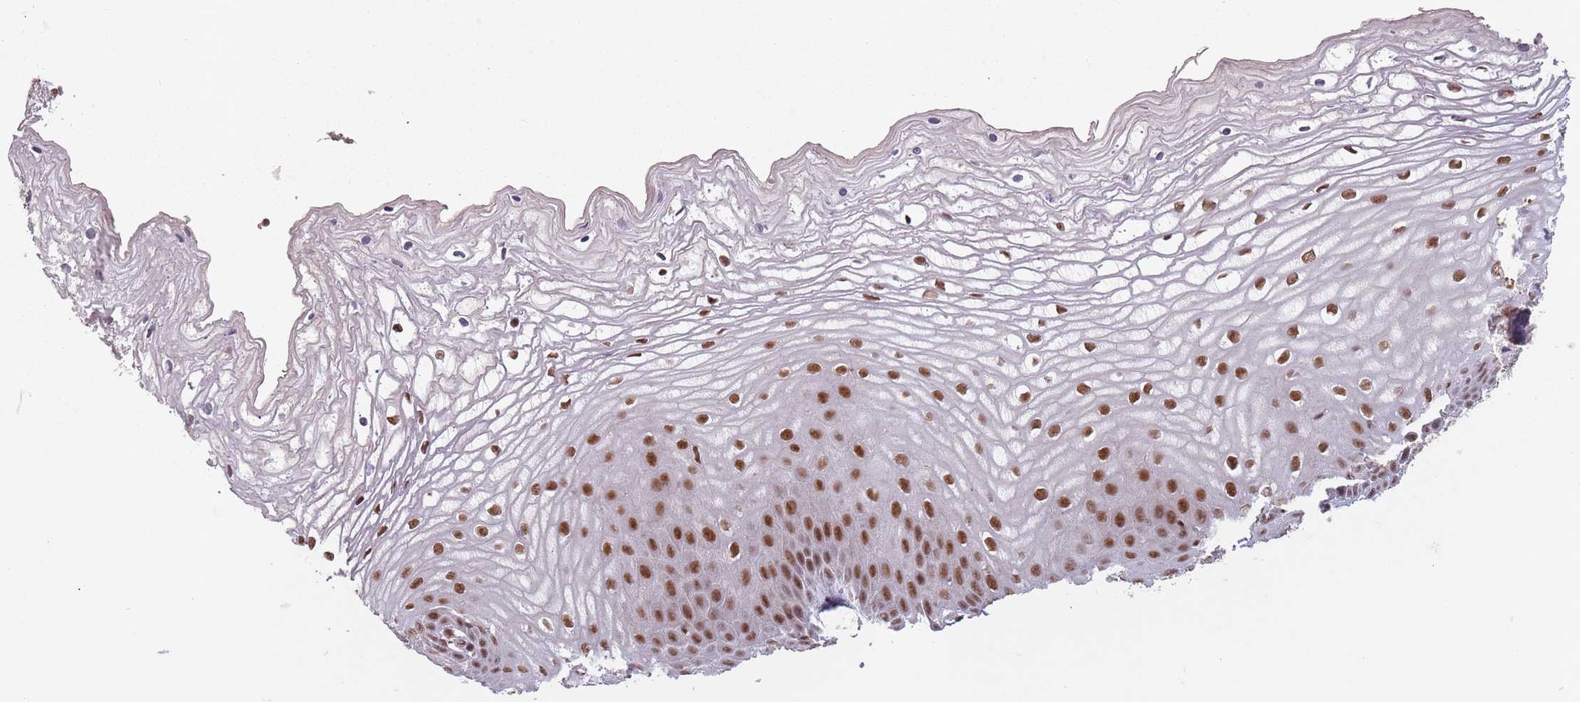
{"staining": {"intensity": "strong", "quantity": ">75%", "location": "nuclear"}, "tissue": "vagina", "cell_type": "Squamous epithelial cells", "image_type": "normal", "snomed": [{"axis": "morphology", "description": "Normal tissue, NOS"}, {"axis": "topography", "description": "Vagina"}, {"axis": "topography", "description": "Cervix"}], "caption": "Immunohistochemistry (IHC) of normal human vagina displays high levels of strong nuclear expression in about >75% of squamous epithelial cells.", "gene": "NCBP1", "patient": {"sex": "female", "age": 40}}